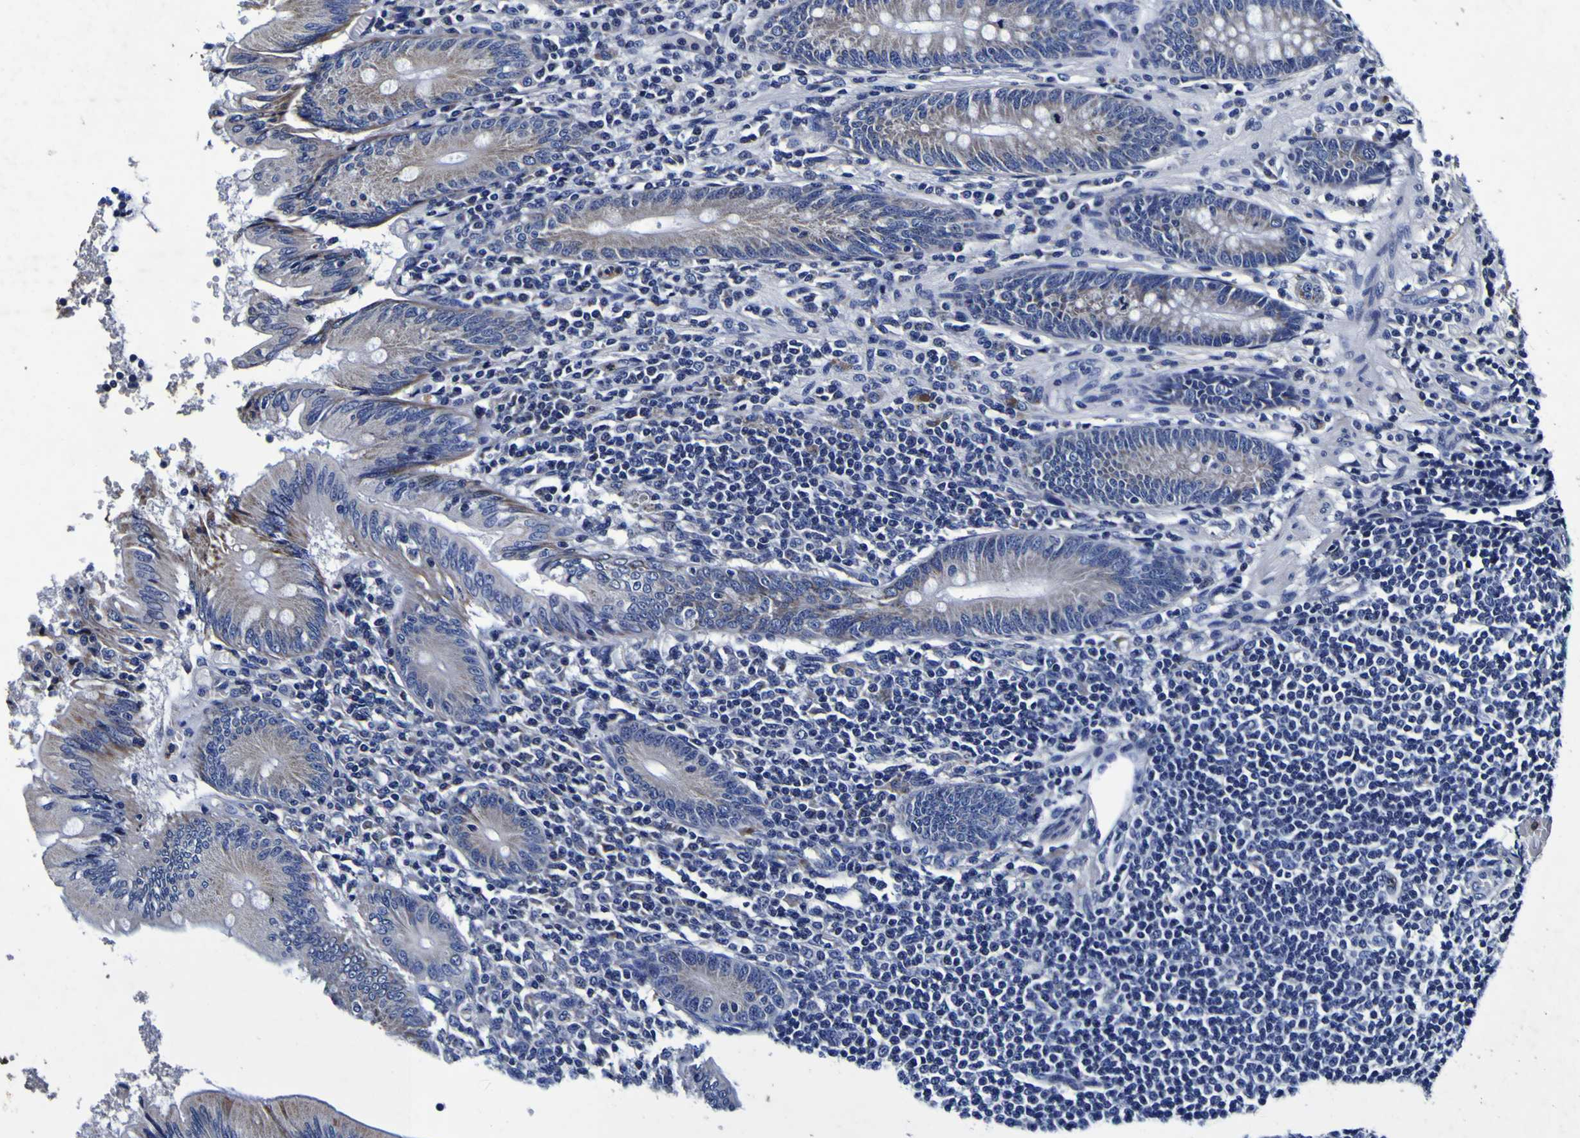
{"staining": {"intensity": "negative", "quantity": "none", "location": "none"}, "tissue": "appendix", "cell_type": "Glandular cells", "image_type": "normal", "snomed": [{"axis": "morphology", "description": "Normal tissue, NOS"}, {"axis": "morphology", "description": "Inflammation, NOS"}, {"axis": "topography", "description": "Appendix"}], "caption": "High magnification brightfield microscopy of unremarkable appendix stained with DAB (brown) and counterstained with hematoxylin (blue): glandular cells show no significant expression.", "gene": "PANK4", "patient": {"sex": "male", "age": 46}}